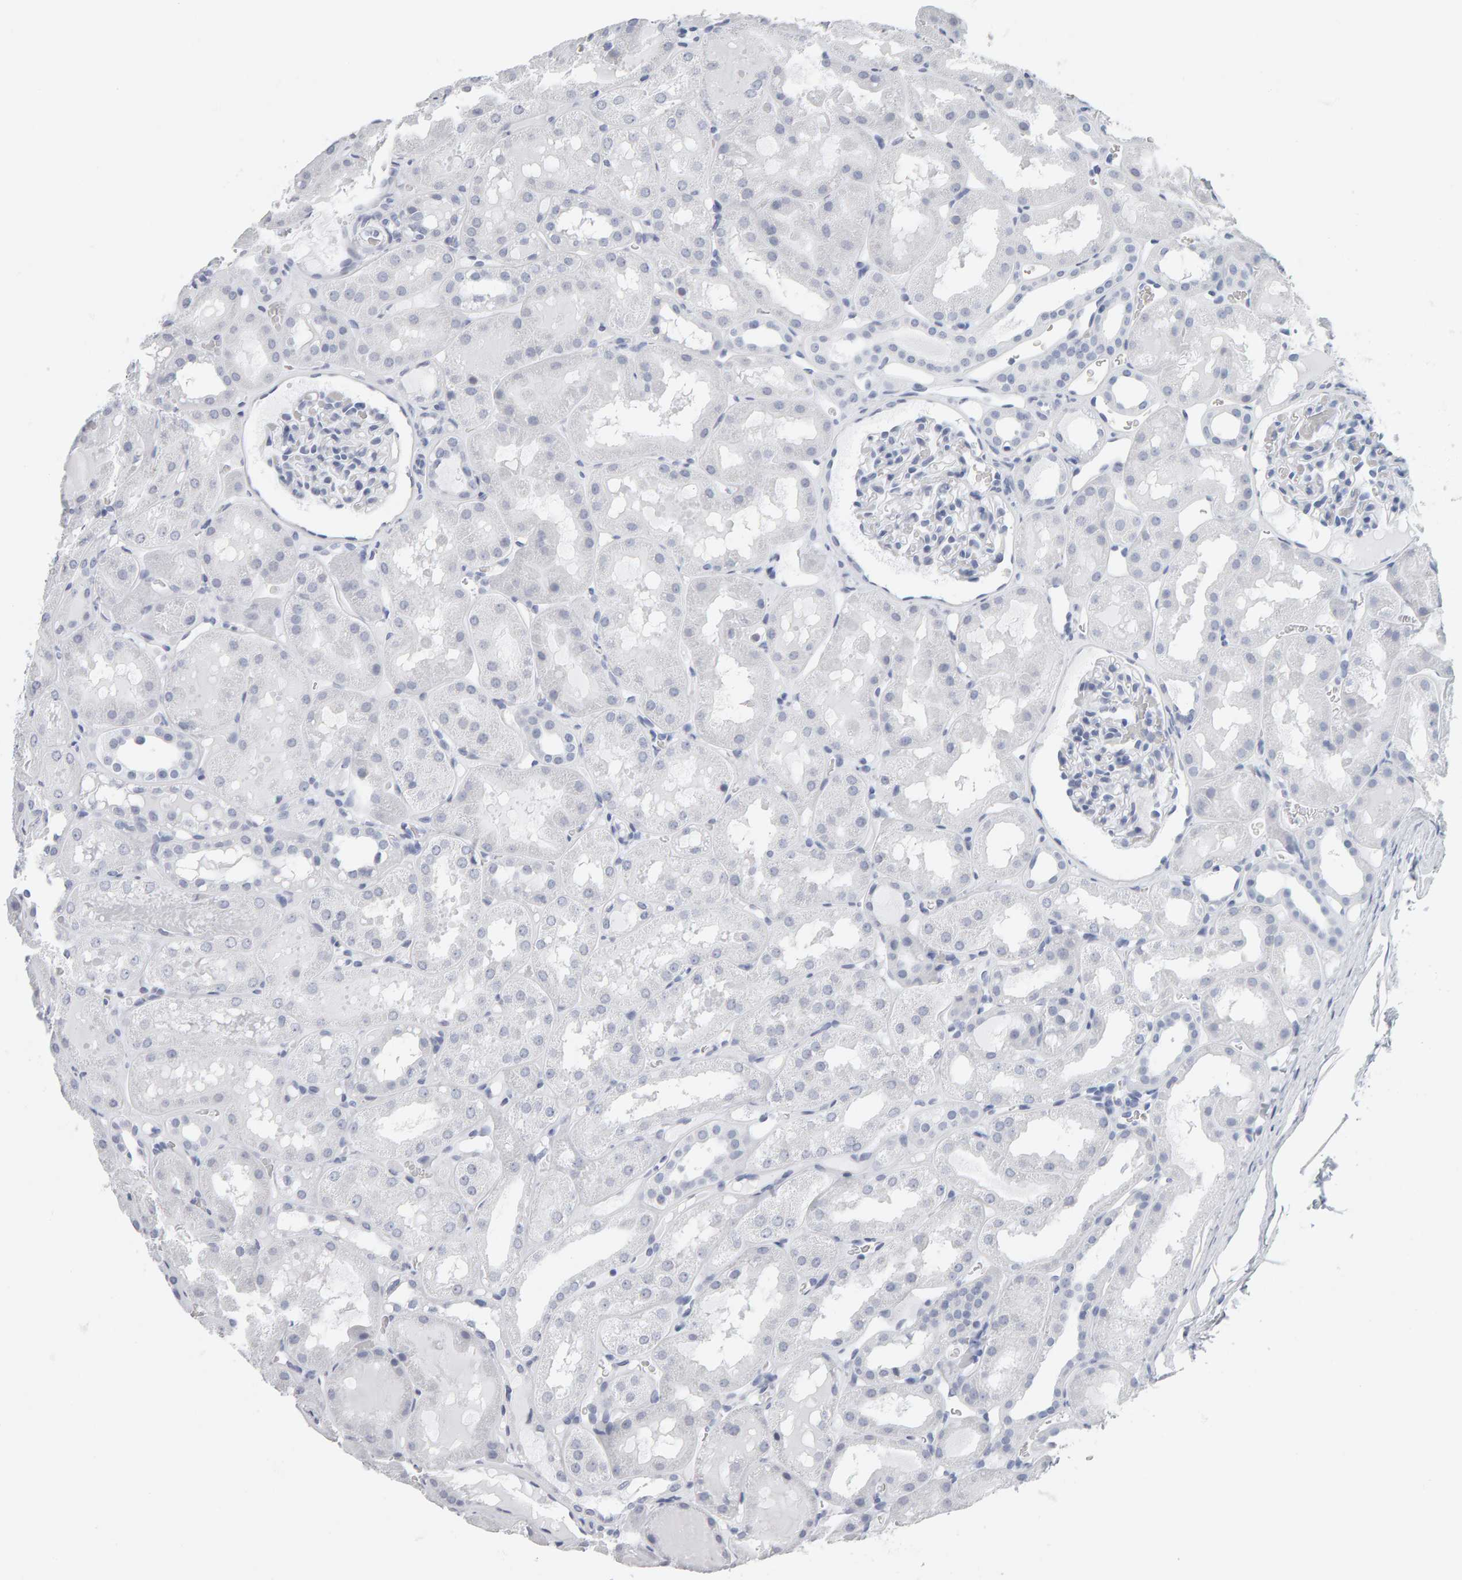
{"staining": {"intensity": "negative", "quantity": "none", "location": "none"}, "tissue": "kidney", "cell_type": "Cells in glomeruli", "image_type": "normal", "snomed": [{"axis": "morphology", "description": "Normal tissue, NOS"}, {"axis": "topography", "description": "Kidney"}, {"axis": "topography", "description": "Urinary bladder"}], "caption": "DAB immunohistochemical staining of unremarkable human kidney displays no significant expression in cells in glomeruli.", "gene": "SPACA3", "patient": {"sex": "male", "age": 16}}